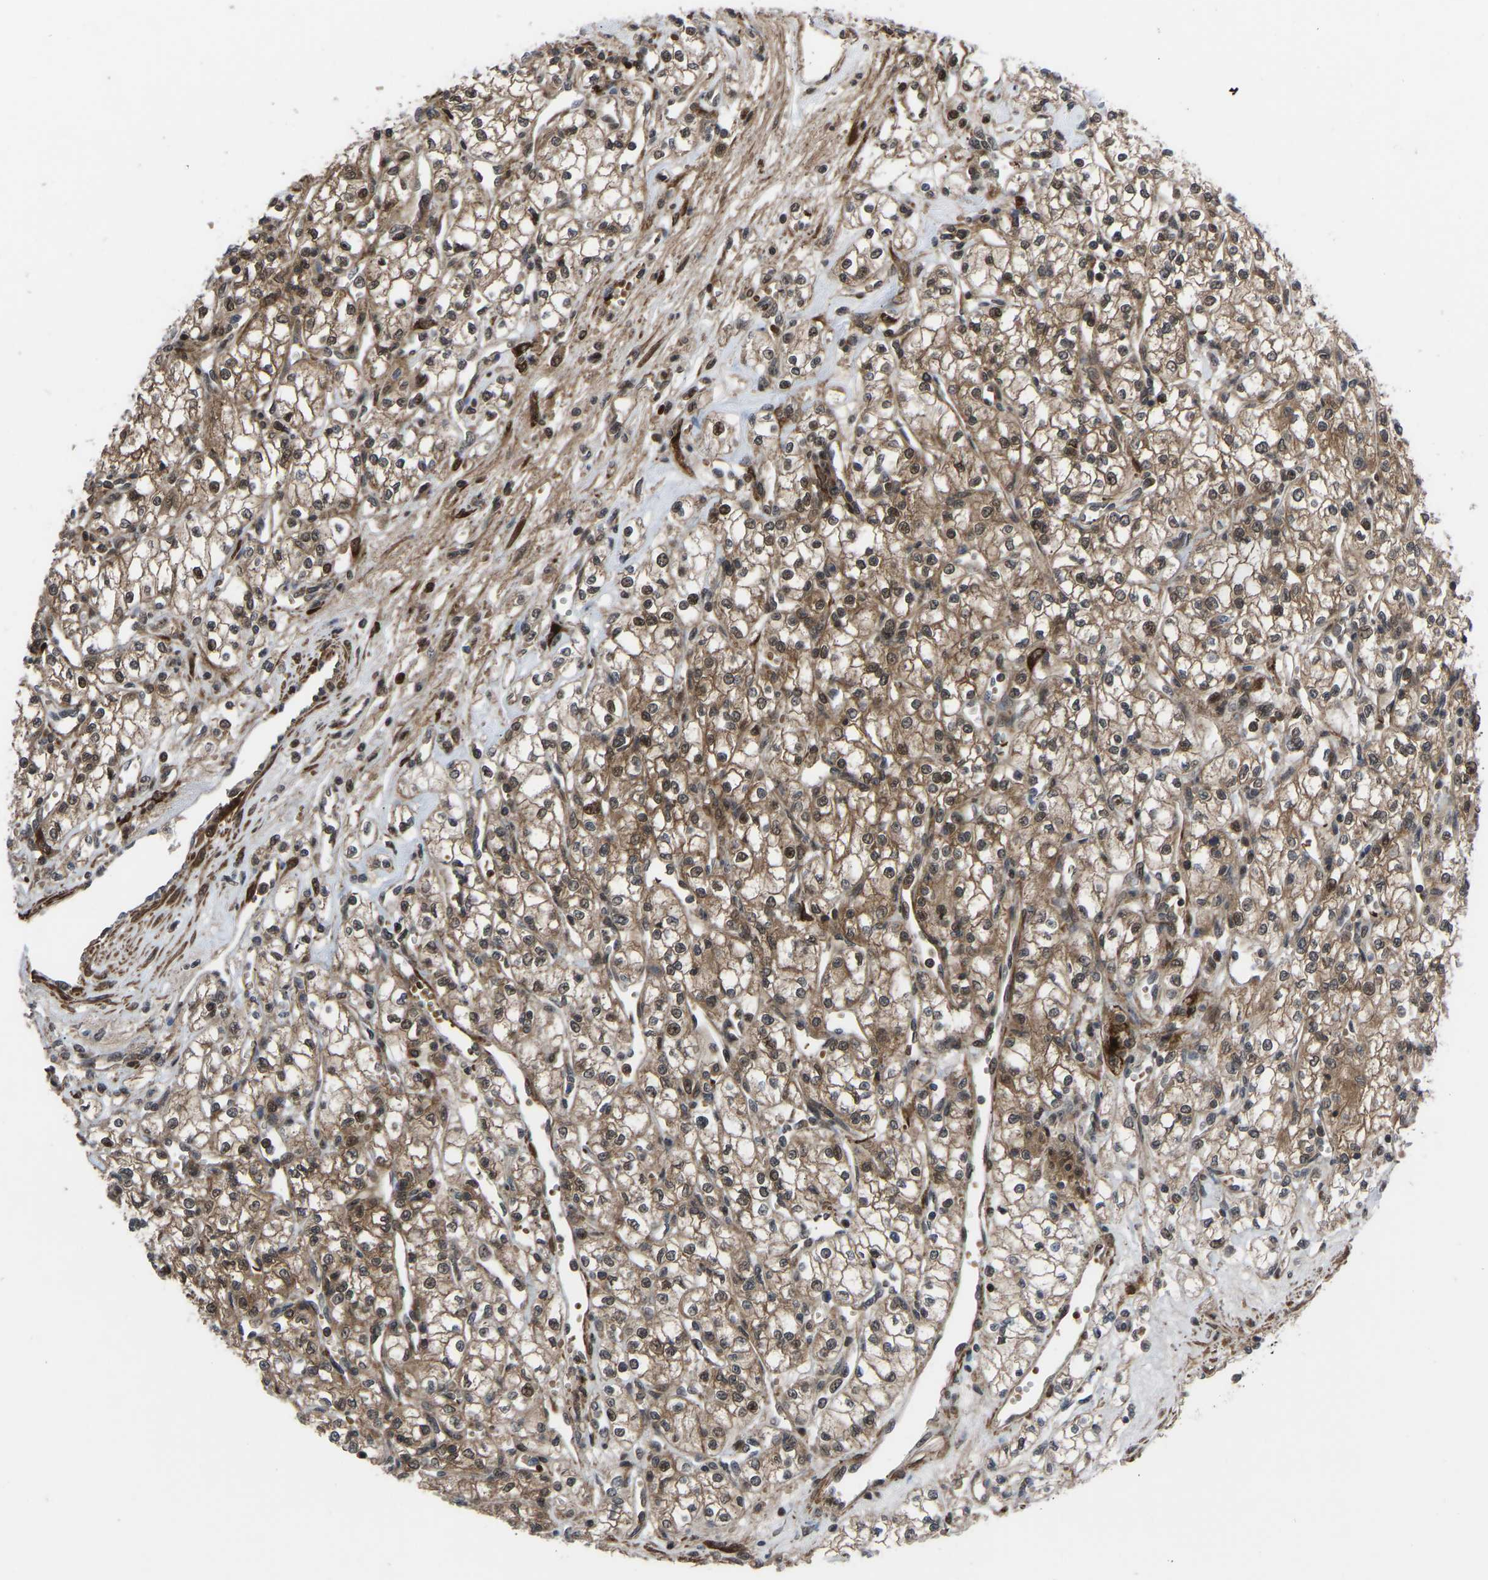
{"staining": {"intensity": "moderate", "quantity": ">75%", "location": "cytoplasmic/membranous,nuclear"}, "tissue": "renal cancer", "cell_type": "Tumor cells", "image_type": "cancer", "snomed": [{"axis": "morphology", "description": "Adenocarcinoma, NOS"}, {"axis": "topography", "description": "Kidney"}], "caption": "DAB (3,3'-diaminobenzidine) immunohistochemical staining of human renal cancer exhibits moderate cytoplasmic/membranous and nuclear protein staining in about >75% of tumor cells. (DAB = brown stain, brightfield microscopy at high magnification).", "gene": "CYP7B1", "patient": {"sex": "male", "age": 59}}